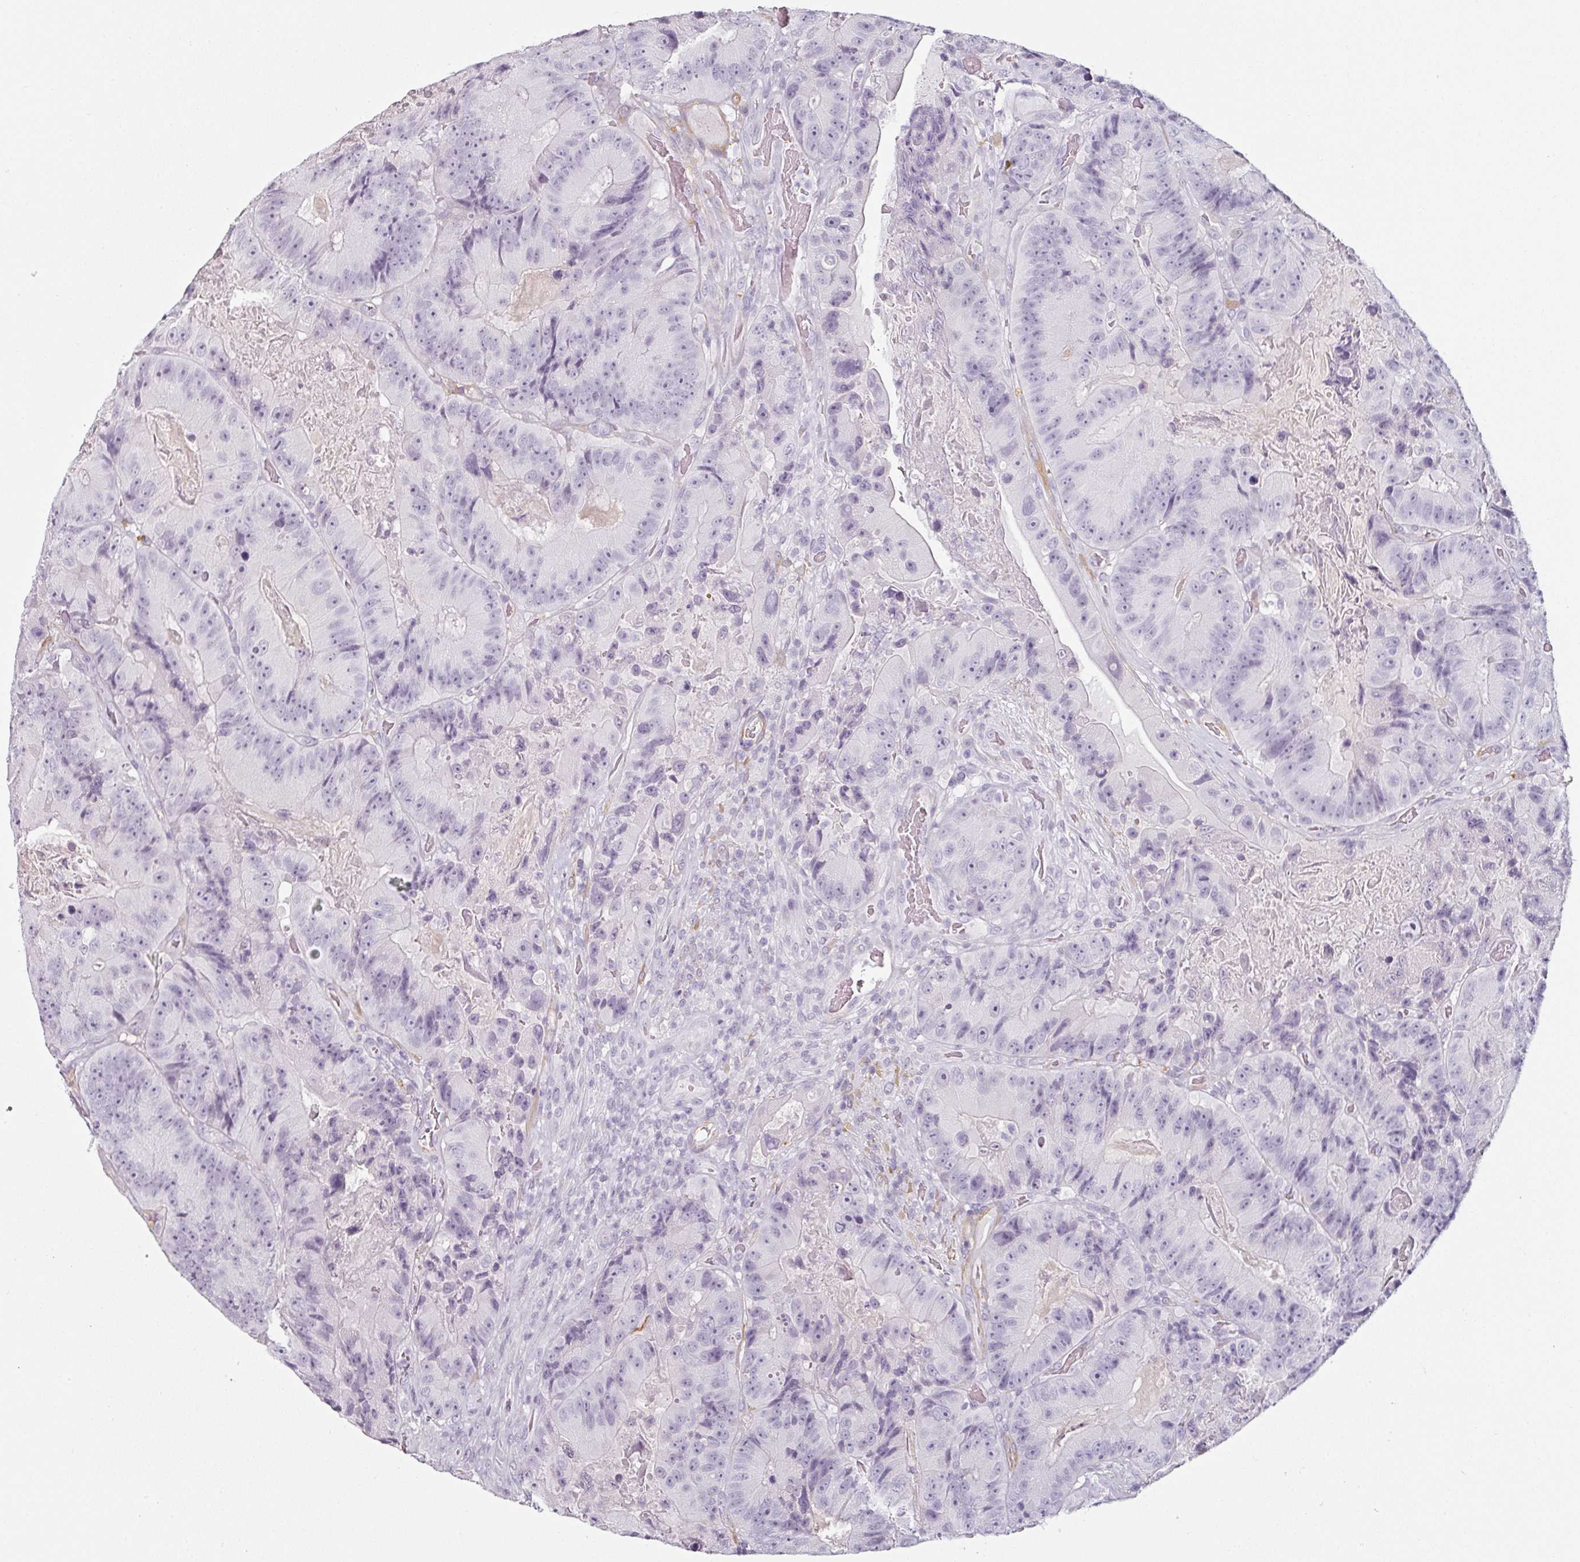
{"staining": {"intensity": "negative", "quantity": "none", "location": "none"}, "tissue": "colorectal cancer", "cell_type": "Tumor cells", "image_type": "cancer", "snomed": [{"axis": "morphology", "description": "Adenocarcinoma, NOS"}, {"axis": "topography", "description": "Colon"}], "caption": "IHC image of colorectal adenocarcinoma stained for a protein (brown), which exhibits no expression in tumor cells.", "gene": "CAP2", "patient": {"sex": "female", "age": 86}}